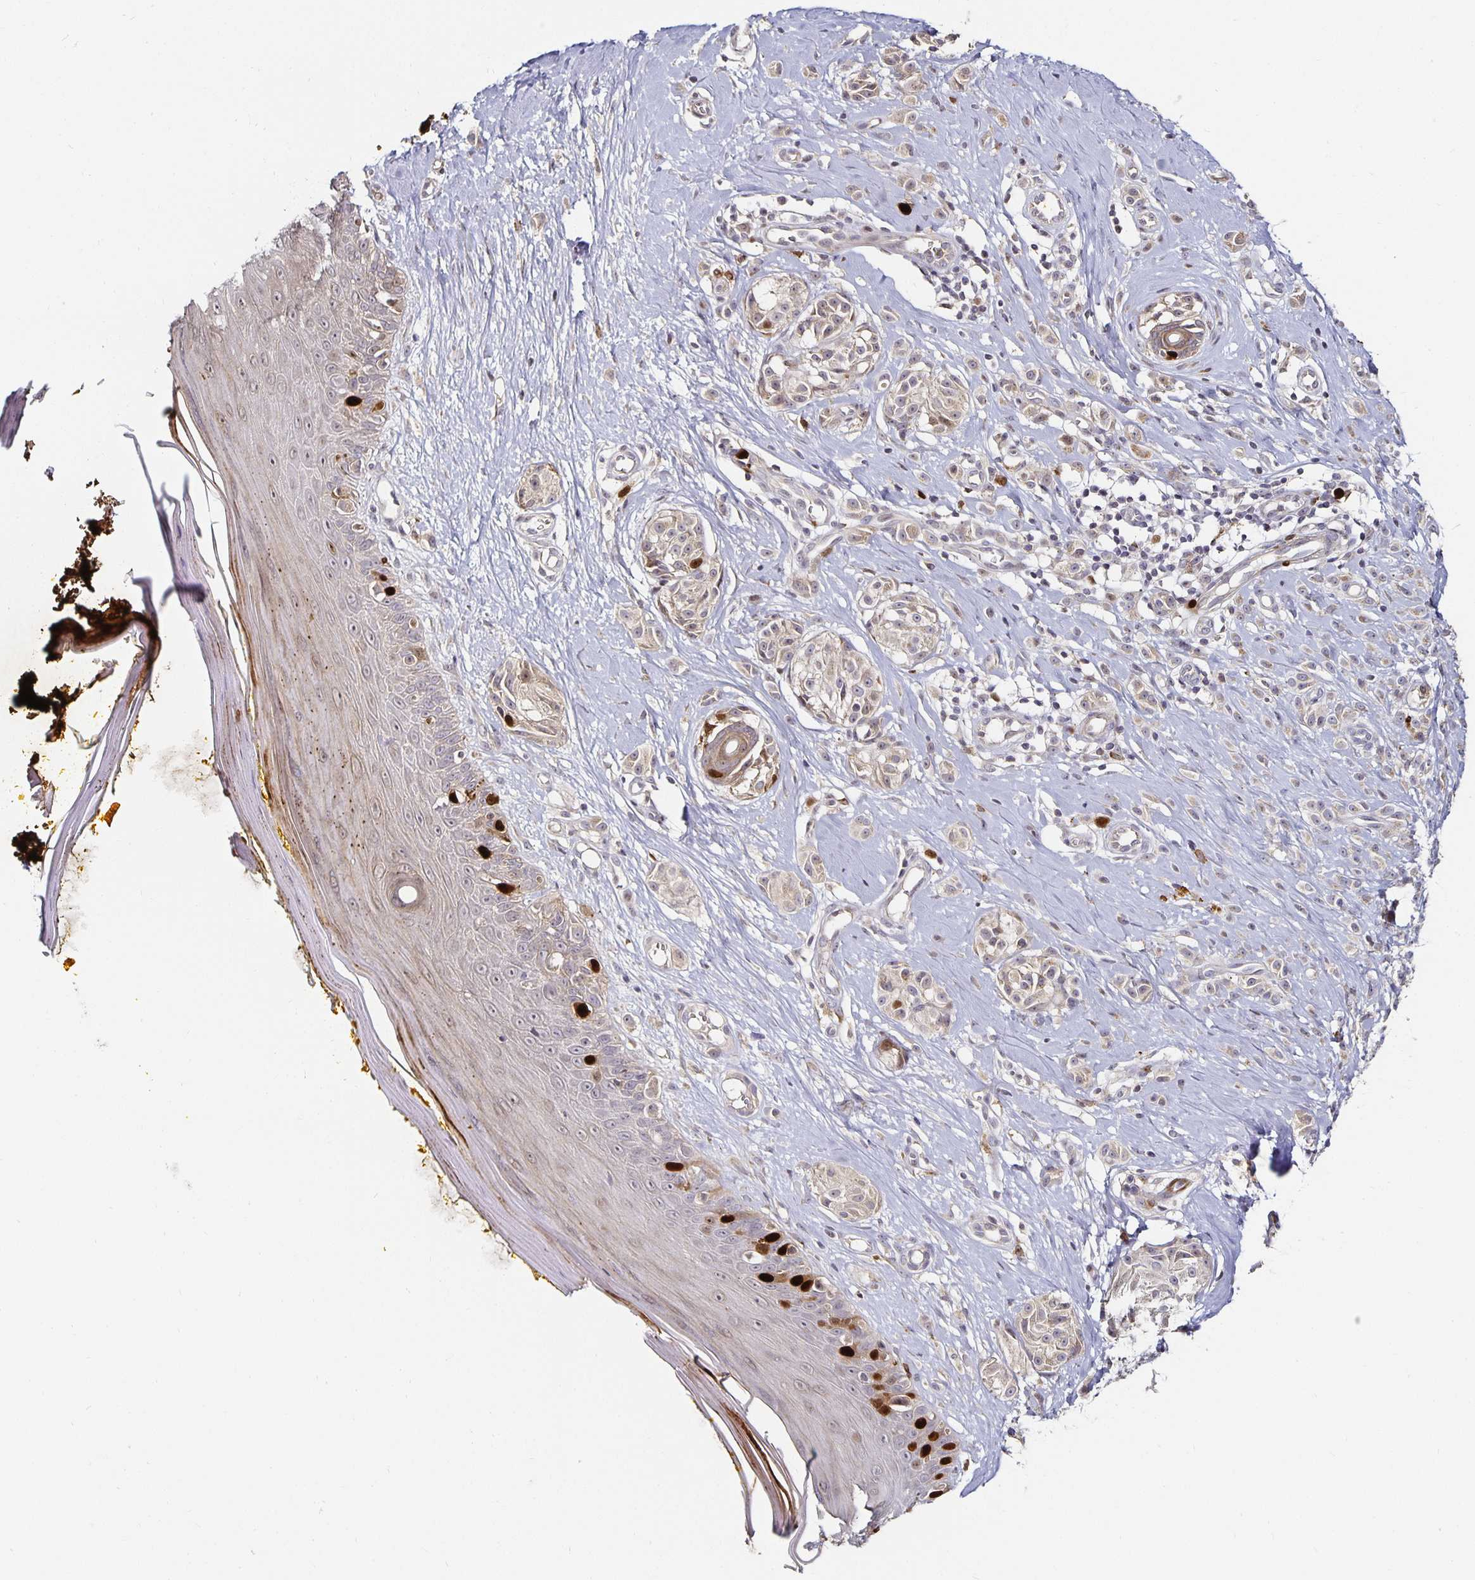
{"staining": {"intensity": "weak", "quantity": "25%-75%", "location": "cytoplasmic/membranous"}, "tissue": "melanoma", "cell_type": "Tumor cells", "image_type": "cancer", "snomed": [{"axis": "morphology", "description": "Malignant melanoma, NOS"}, {"axis": "topography", "description": "Skin"}], "caption": "About 25%-75% of tumor cells in human malignant melanoma demonstrate weak cytoplasmic/membranous protein positivity as visualized by brown immunohistochemical staining.", "gene": "ANLN", "patient": {"sex": "male", "age": 74}}